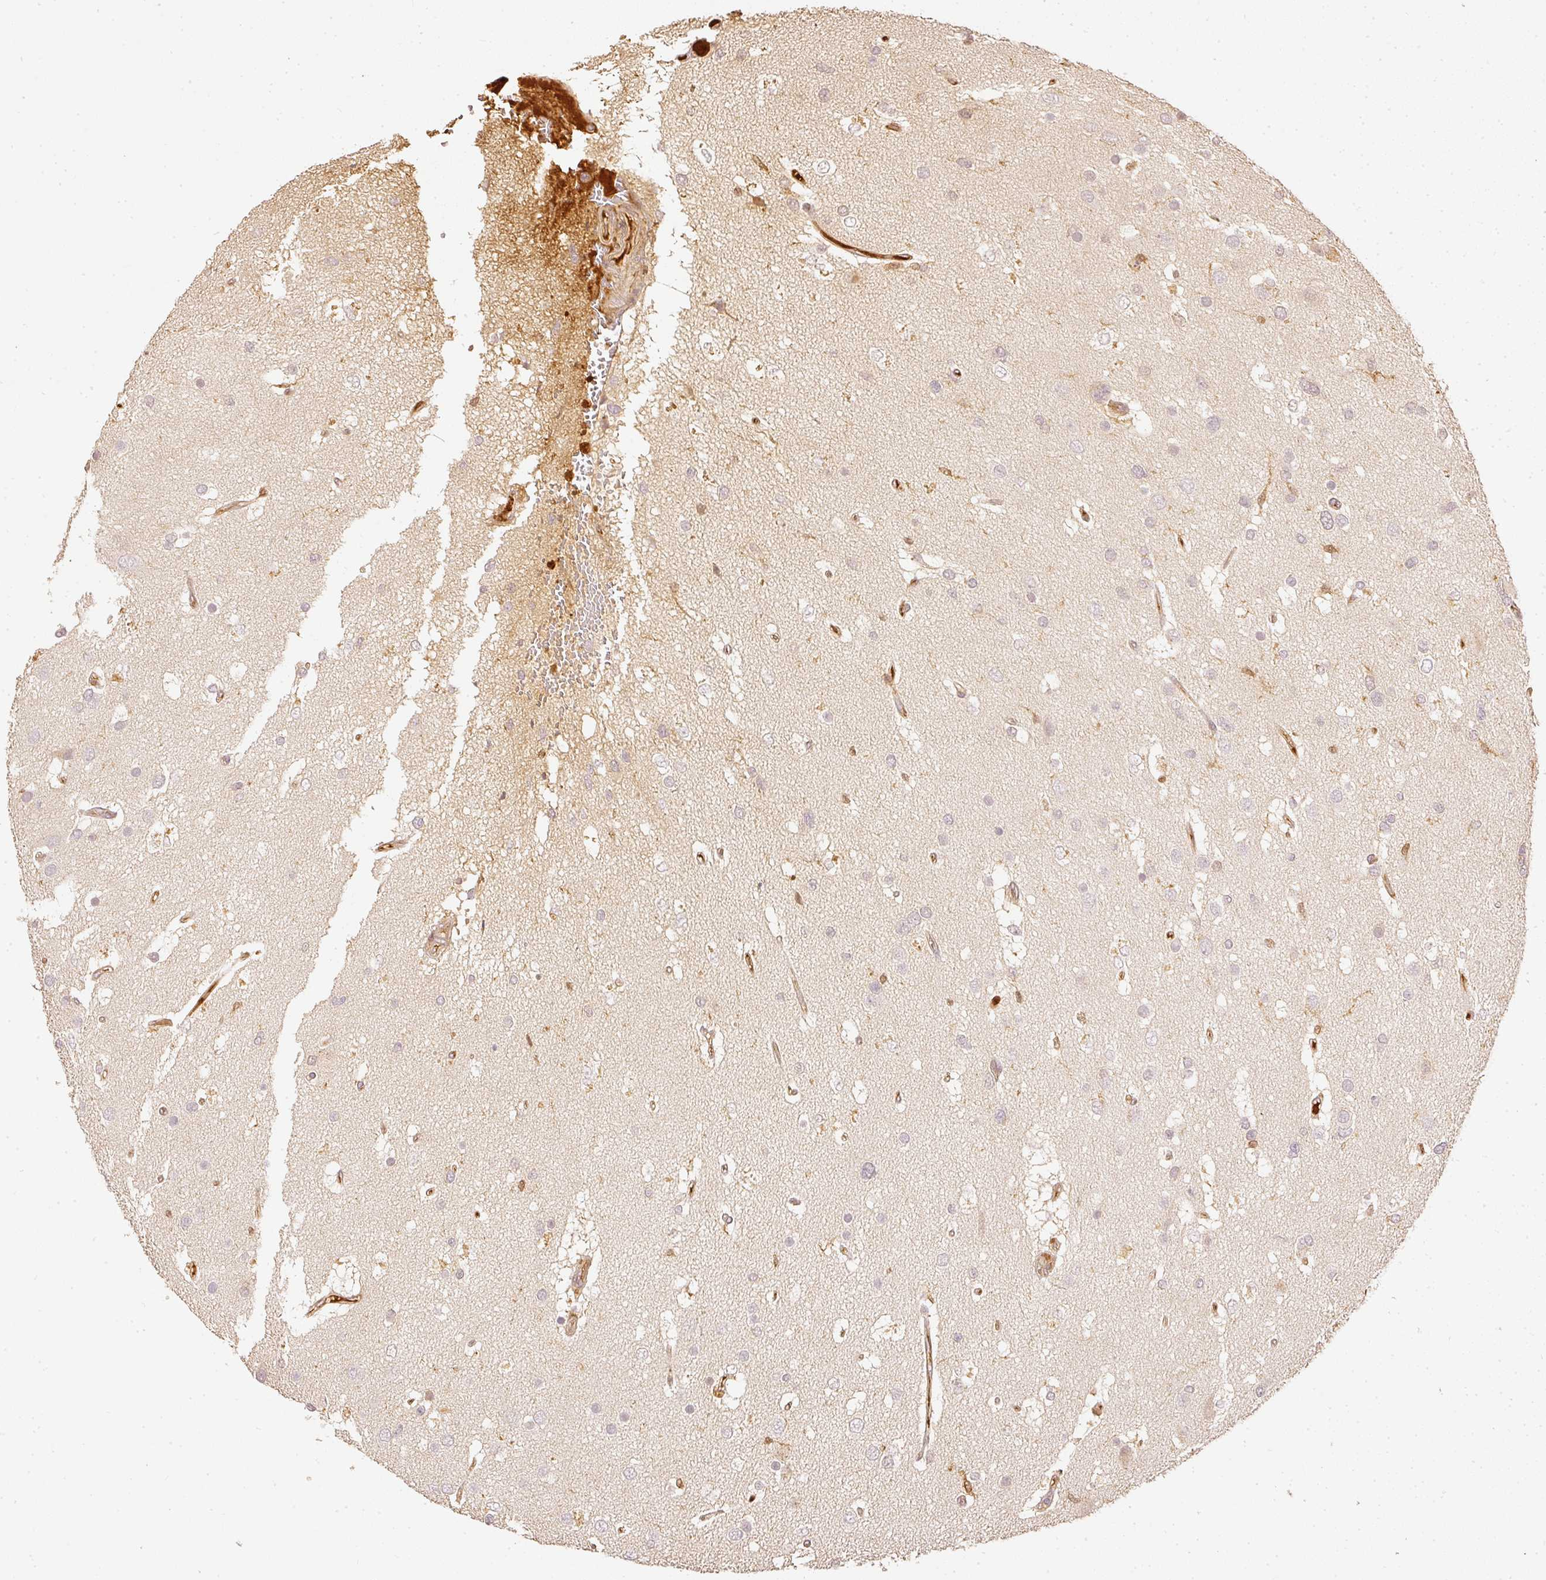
{"staining": {"intensity": "moderate", "quantity": "<25%", "location": "cytoplasmic/membranous"}, "tissue": "glioma", "cell_type": "Tumor cells", "image_type": "cancer", "snomed": [{"axis": "morphology", "description": "Glioma, malignant, High grade"}, {"axis": "topography", "description": "Brain"}], "caption": "Malignant glioma (high-grade) stained with DAB (3,3'-diaminobenzidine) immunohistochemistry (IHC) demonstrates low levels of moderate cytoplasmic/membranous positivity in approximately <25% of tumor cells.", "gene": "PFN1", "patient": {"sex": "male", "age": 53}}